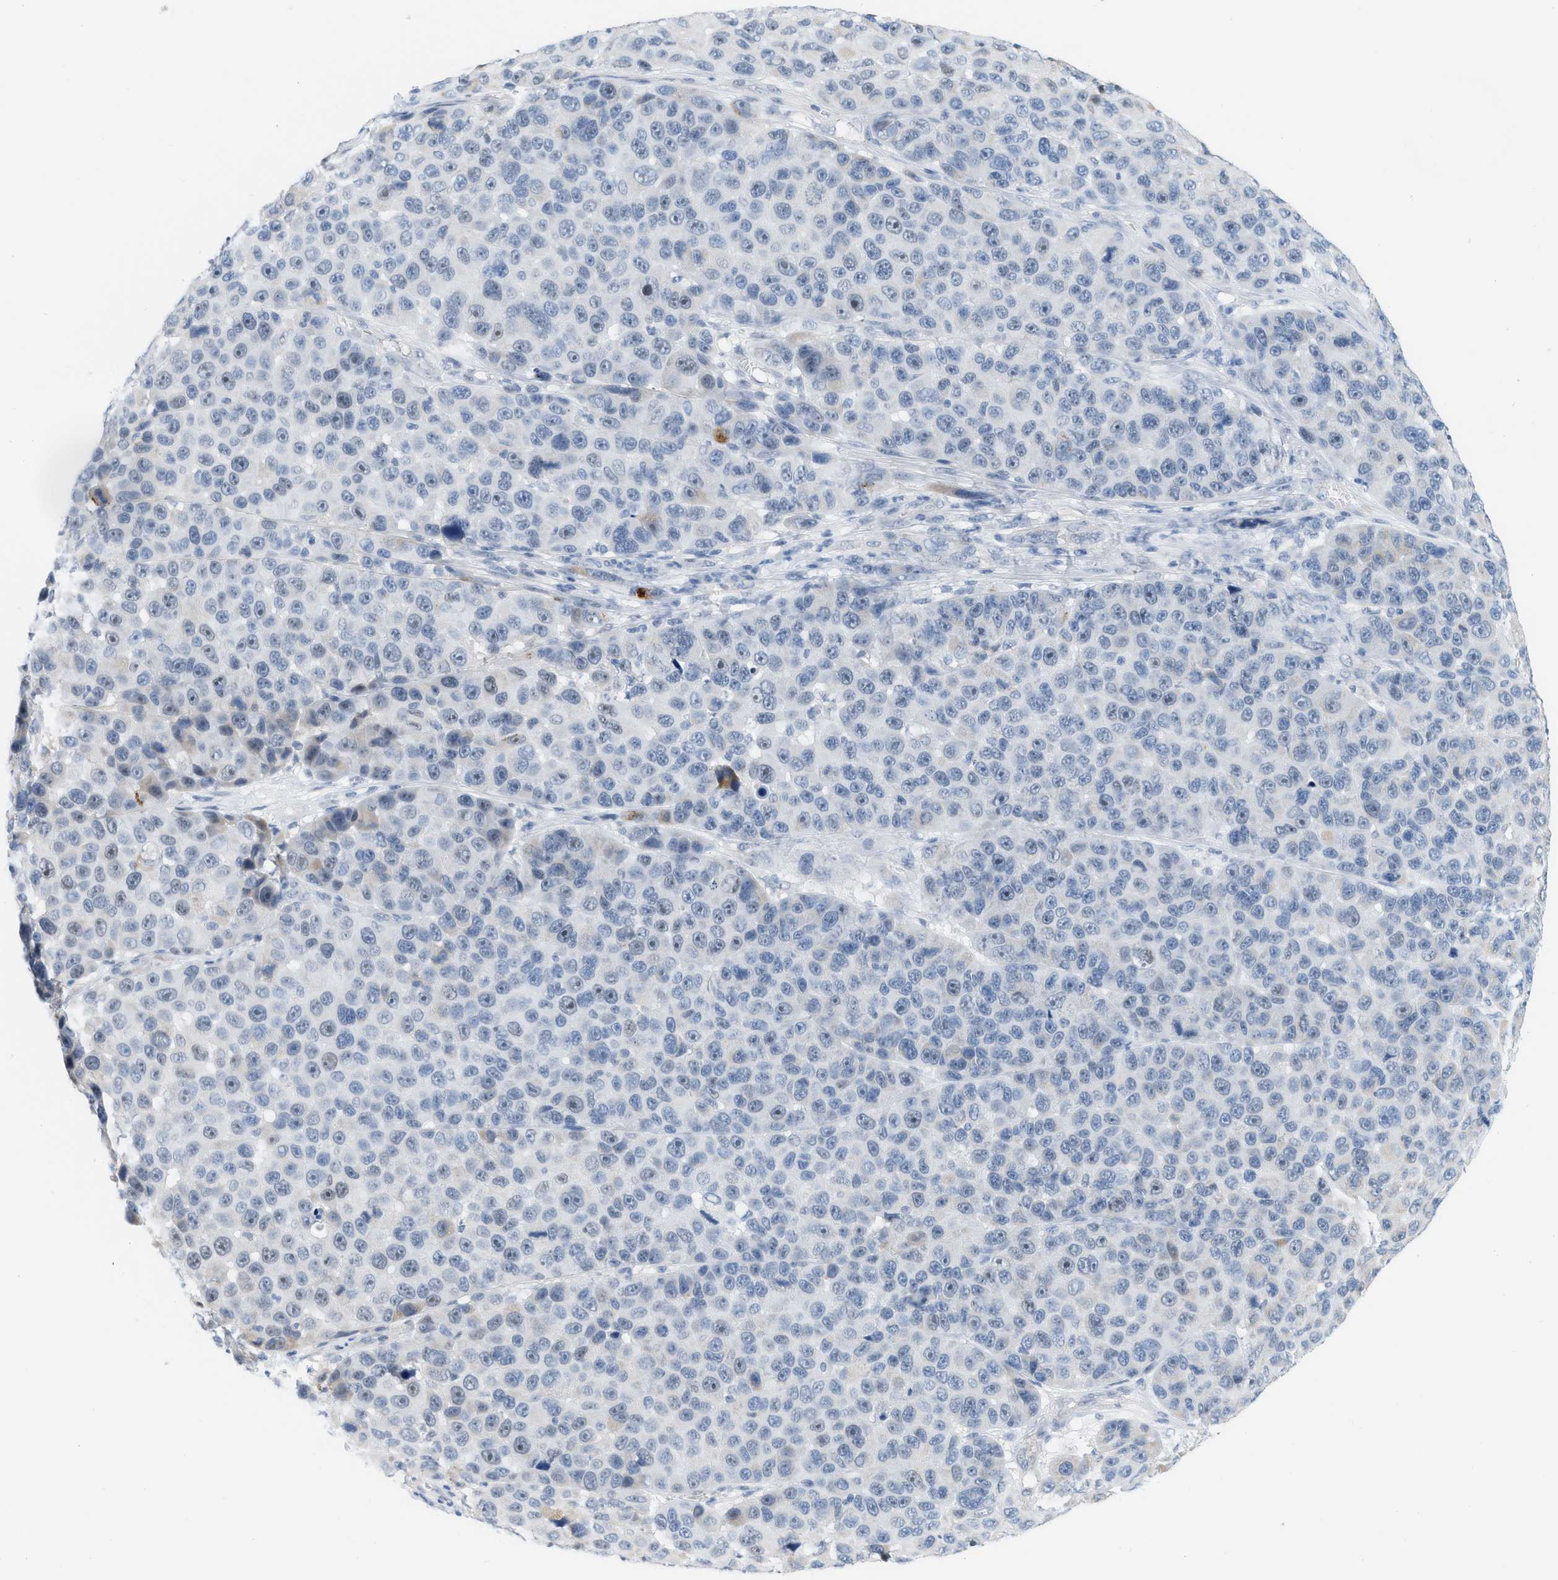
{"staining": {"intensity": "negative", "quantity": "none", "location": "none"}, "tissue": "melanoma", "cell_type": "Tumor cells", "image_type": "cancer", "snomed": [{"axis": "morphology", "description": "Malignant melanoma, NOS"}, {"axis": "topography", "description": "Skin"}], "caption": "Immunohistochemistry (IHC) image of human melanoma stained for a protein (brown), which reveals no positivity in tumor cells.", "gene": "HLTF", "patient": {"sex": "male", "age": 53}}